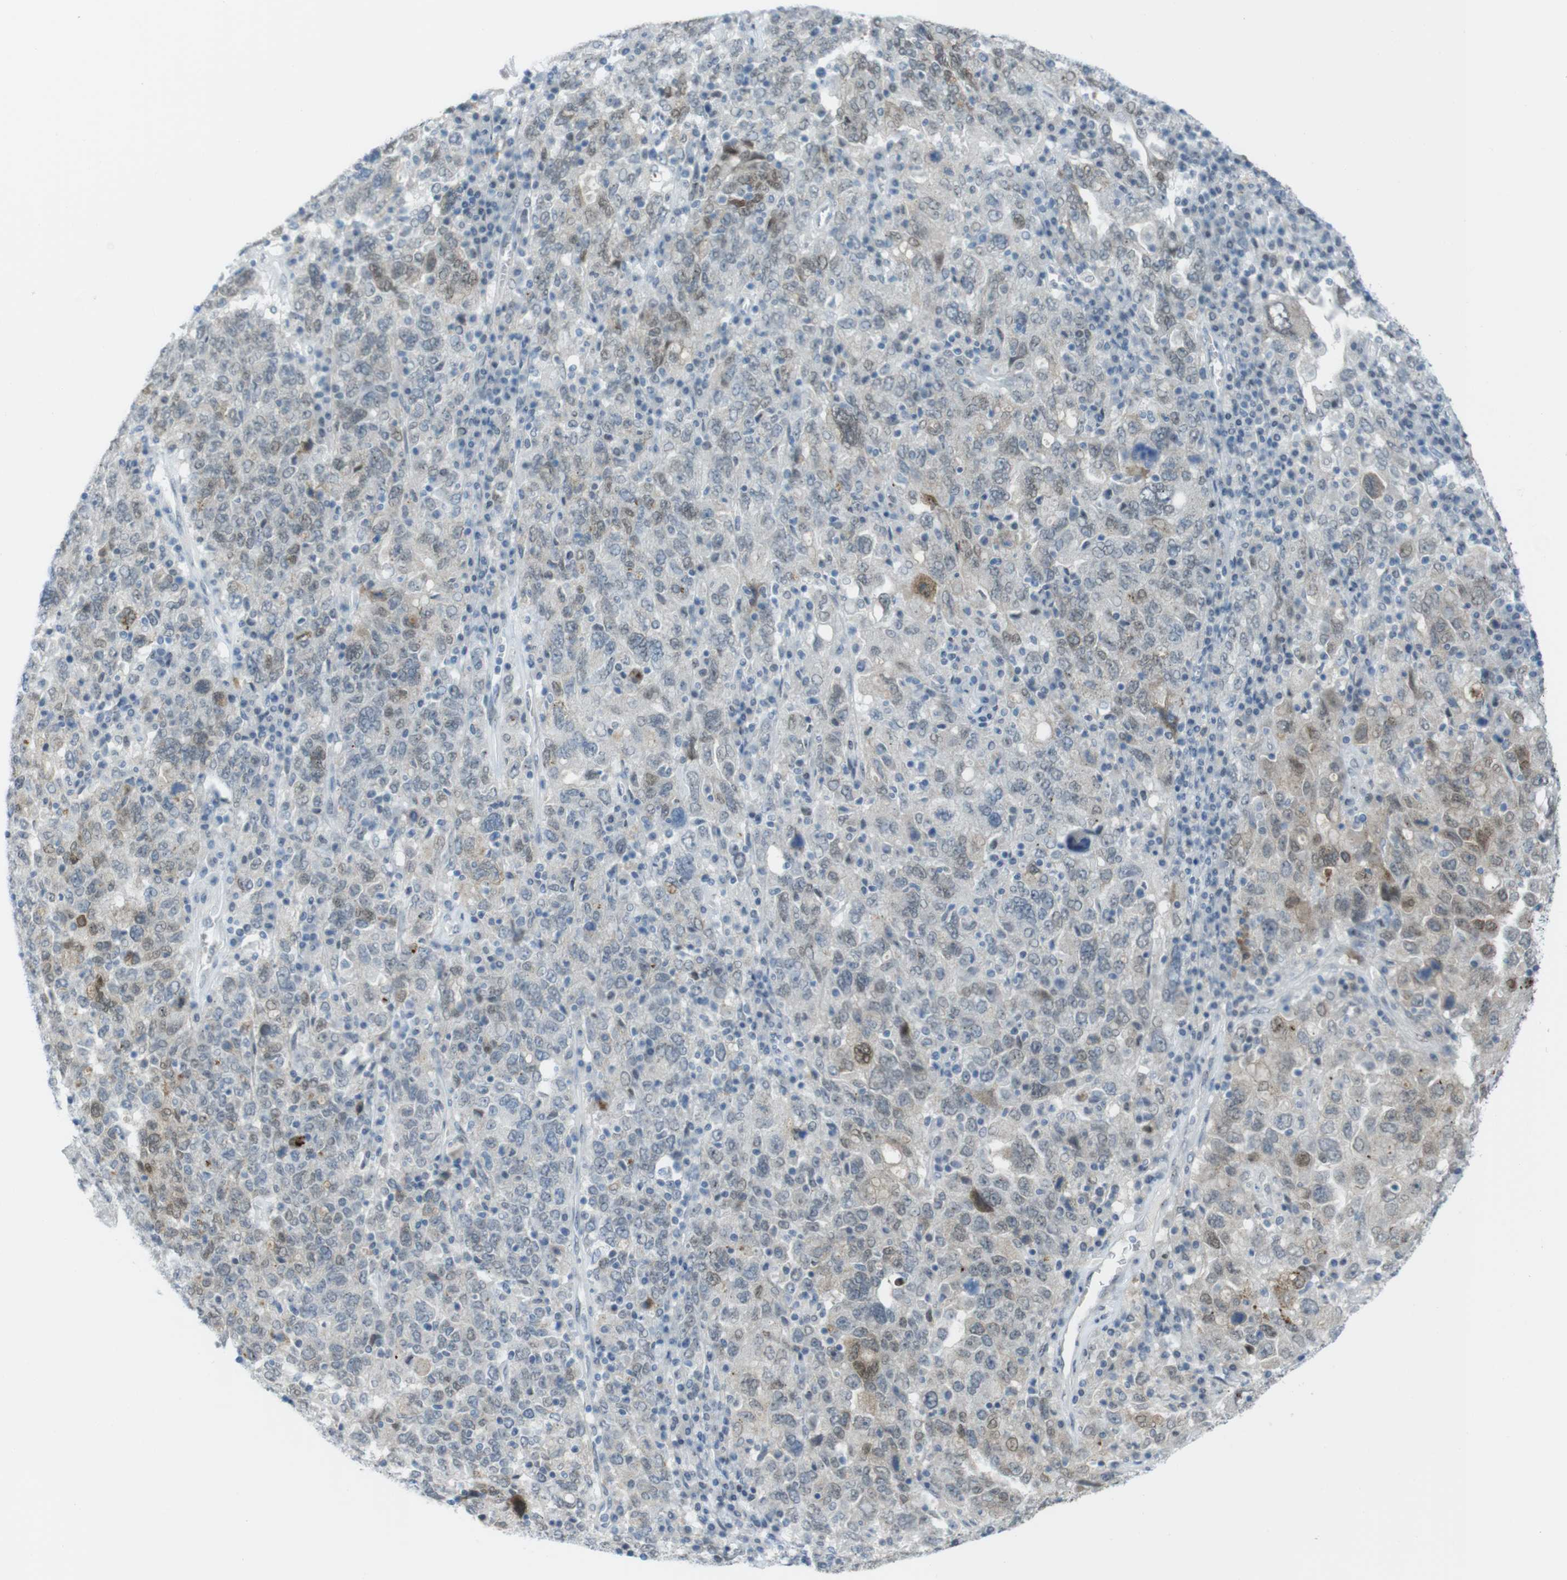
{"staining": {"intensity": "weak", "quantity": "<25%", "location": "cytoplasmic/membranous,nuclear"}, "tissue": "ovarian cancer", "cell_type": "Tumor cells", "image_type": "cancer", "snomed": [{"axis": "morphology", "description": "Carcinoma, endometroid"}, {"axis": "topography", "description": "Ovary"}], "caption": "The micrograph demonstrates no significant staining in tumor cells of ovarian cancer (endometroid carcinoma).", "gene": "UBB", "patient": {"sex": "female", "age": 62}}